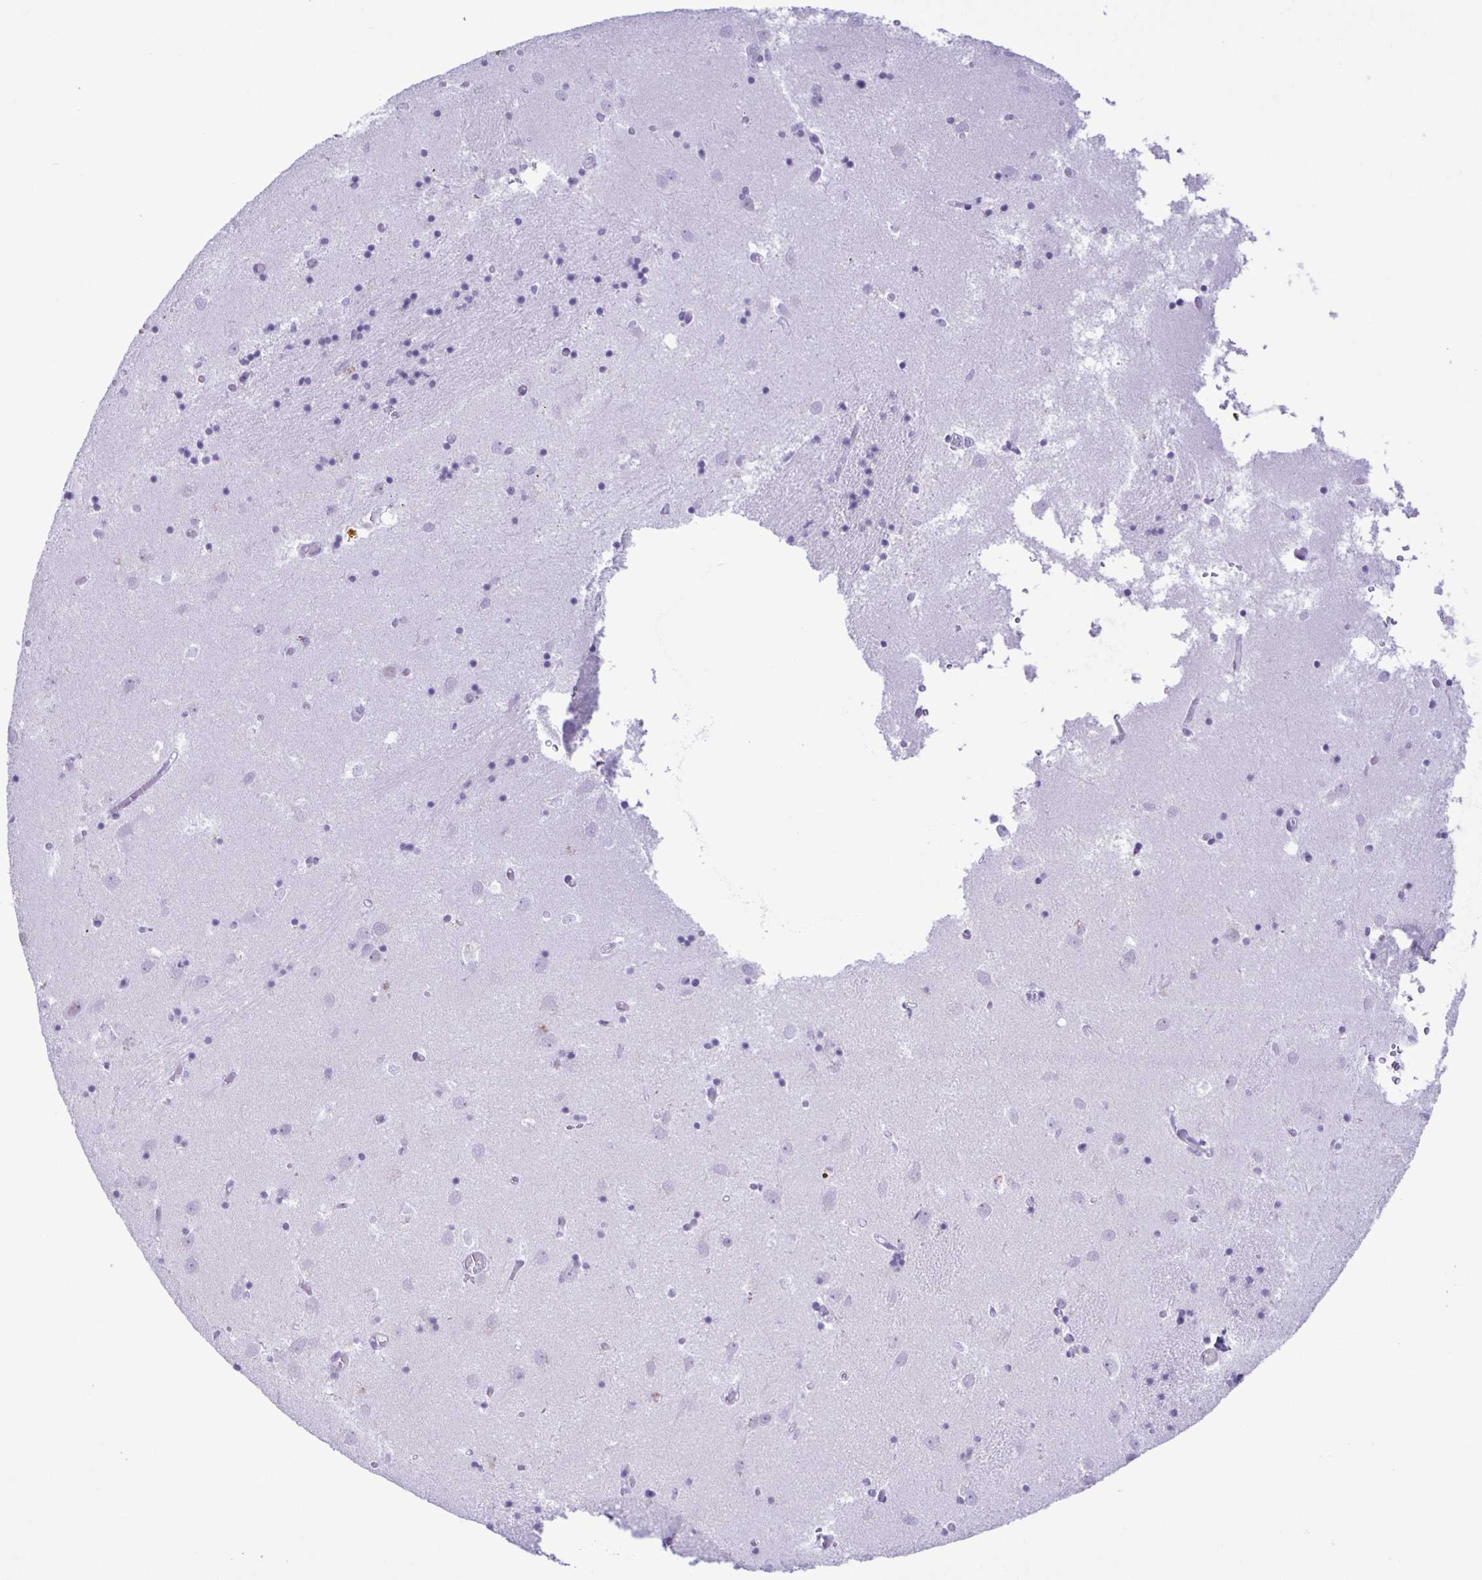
{"staining": {"intensity": "negative", "quantity": "none", "location": "none"}, "tissue": "caudate", "cell_type": "Glial cells", "image_type": "normal", "snomed": [{"axis": "morphology", "description": "Normal tissue, NOS"}, {"axis": "topography", "description": "Lateral ventricle wall"}], "caption": "Histopathology image shows no significant protein expression in glial cells of unremarkable caudate. (Stains: DAB immunohistochemistry with hematoxylin counter stain, Microscopy: brightfield microscopy at high magnification).", "gene": "EZHIP", "patient": {"sex": "male", "age": 70}}